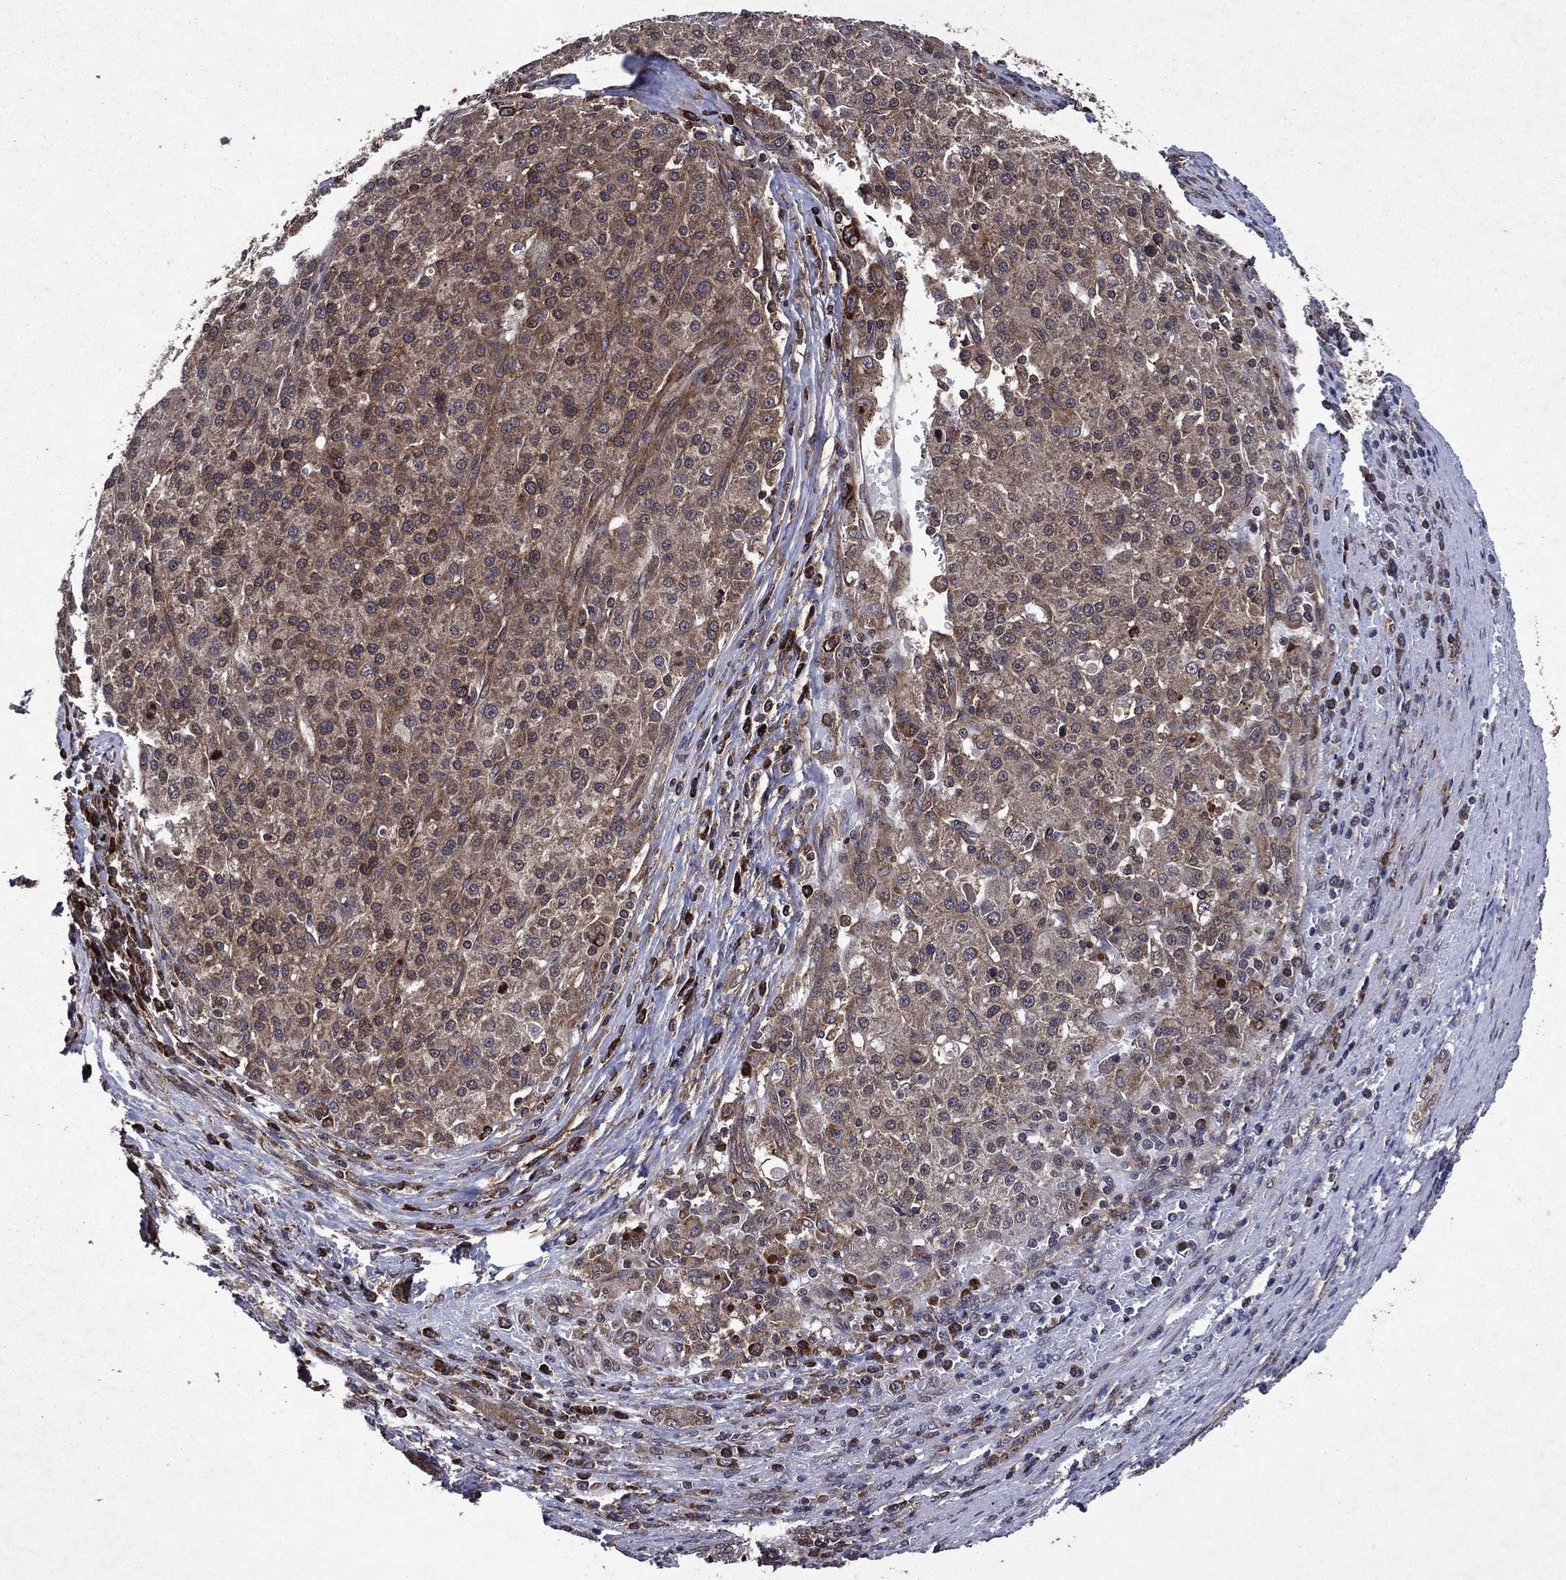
{"staining": {"intensity": "weak", "quantity": "25%-75%", "location": "cytoplasmic/membranous"}, "tissue": "liver cancer", "cell_type": "Tumor cells", "image_type": "cancer", "snomed": [{"axis": "morphology", "description": "Carcinoma, Hepatocellular, NOS"}, {"axis": "topography", "description": "Liver"}], "caption": "Protein expression analysis of hepatocellular carcinoma (liver) shows weak cytoplasmic/membranous staining in approximately 25%-75% of tumor cells. (DAB (3,3'-diaminobenzidine) IHC with brightfield microscopy, high magnification).", "gene": "EIF2B4", "patient": {"sex": "female", "age": 58}}